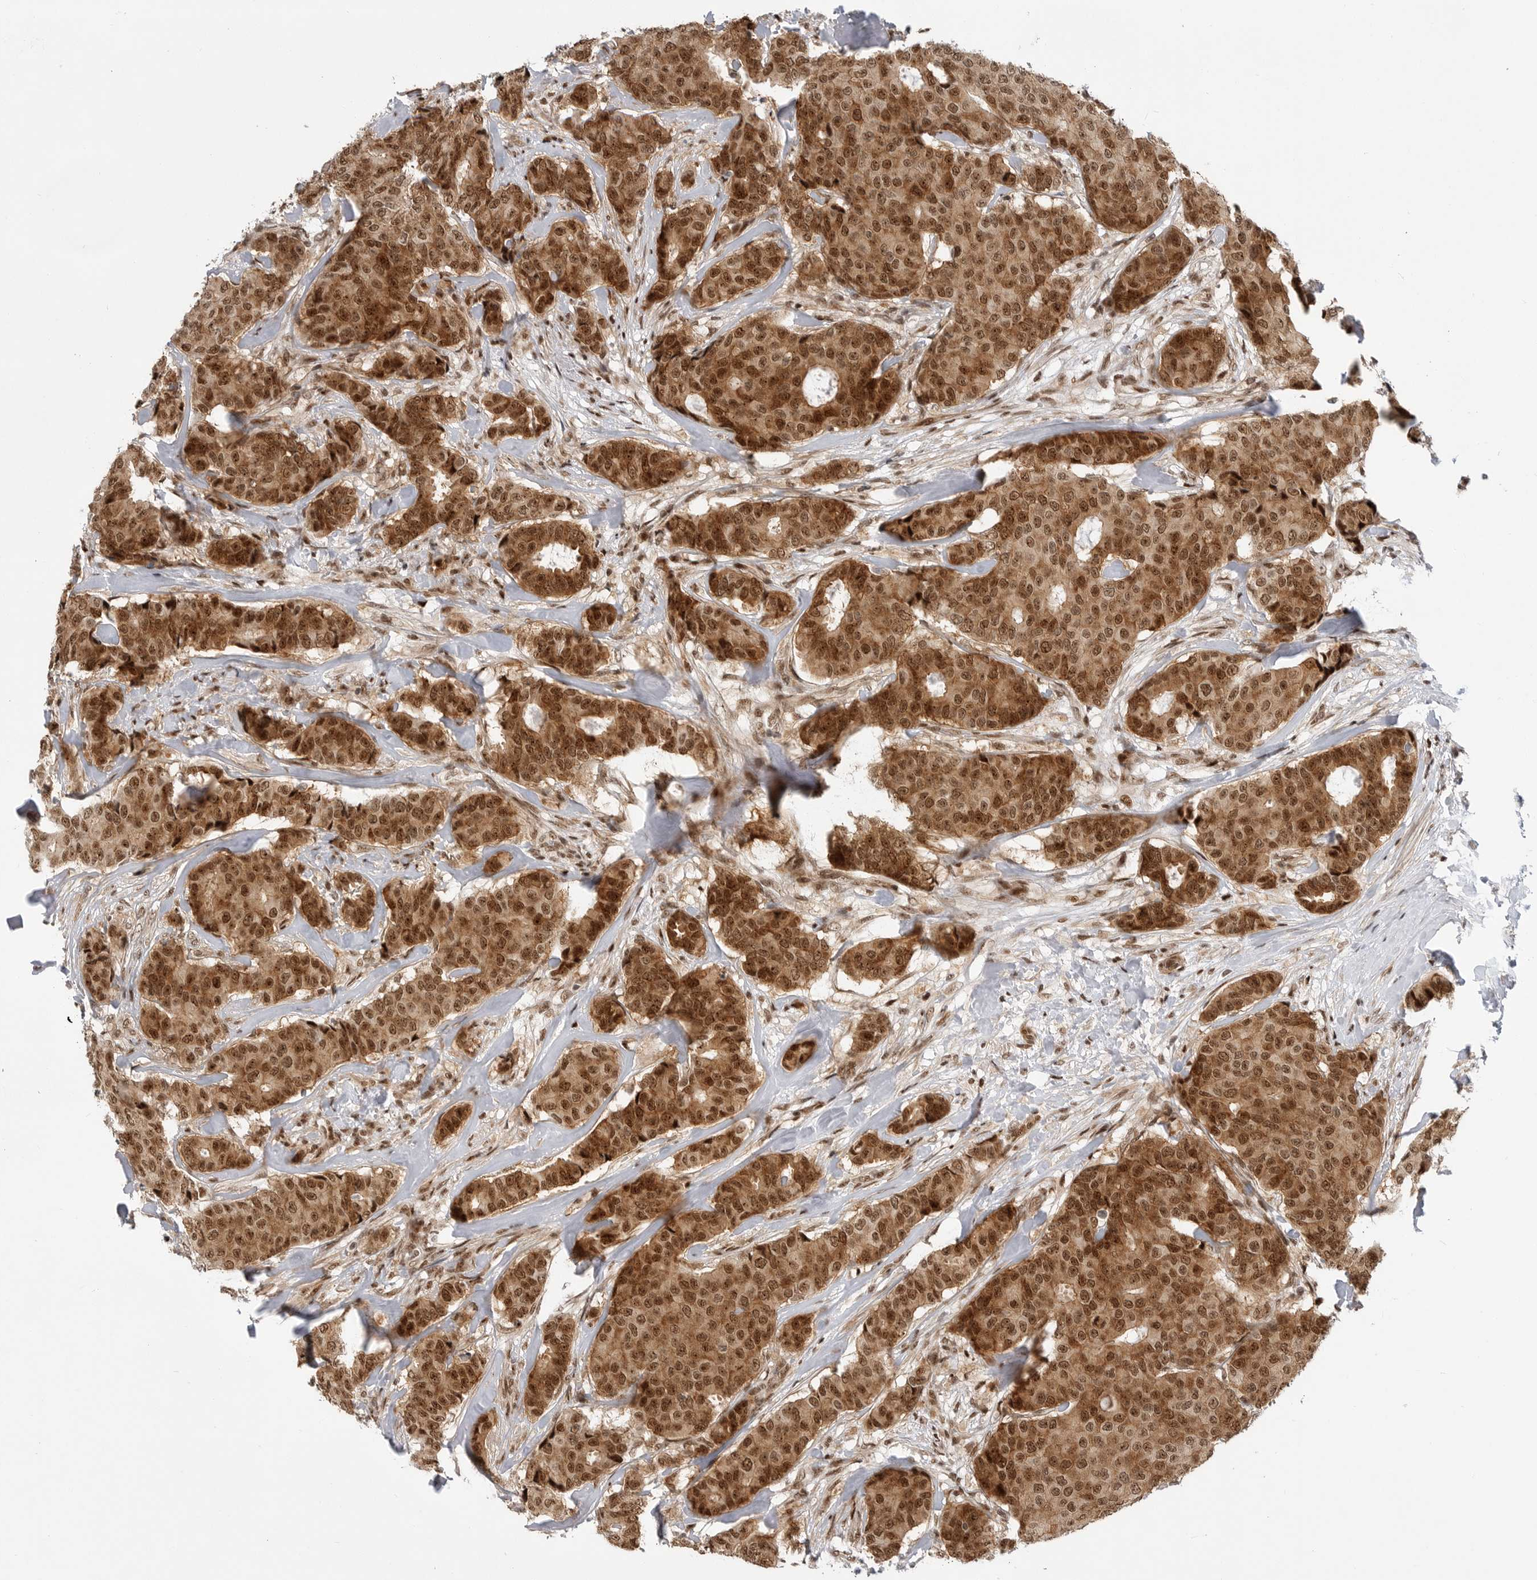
{"staining": {"intensity": "strong", "quantity": ">75%", "location": "cytoplasmic/membranous,nuclear"}, "tissue": "breast cancer", "cell_type": "Tumor cells", "image_type": "cancer", "snomed": [{"axis": "morphology", "description": "Duct carcinoma"}, {"axis": "topography", "description": "Breast"}], "caption": "Immunohistochemistry histopathology image of human invasive ductal carcinoma (breast) stained for a protein (brown), which reveals high levels of strong cytoplasmic/membranous and nuclear expression in about >75% of tumor cells.", "gene": "GPATCH2", "patient": {"sex": "female", "age": 75}}